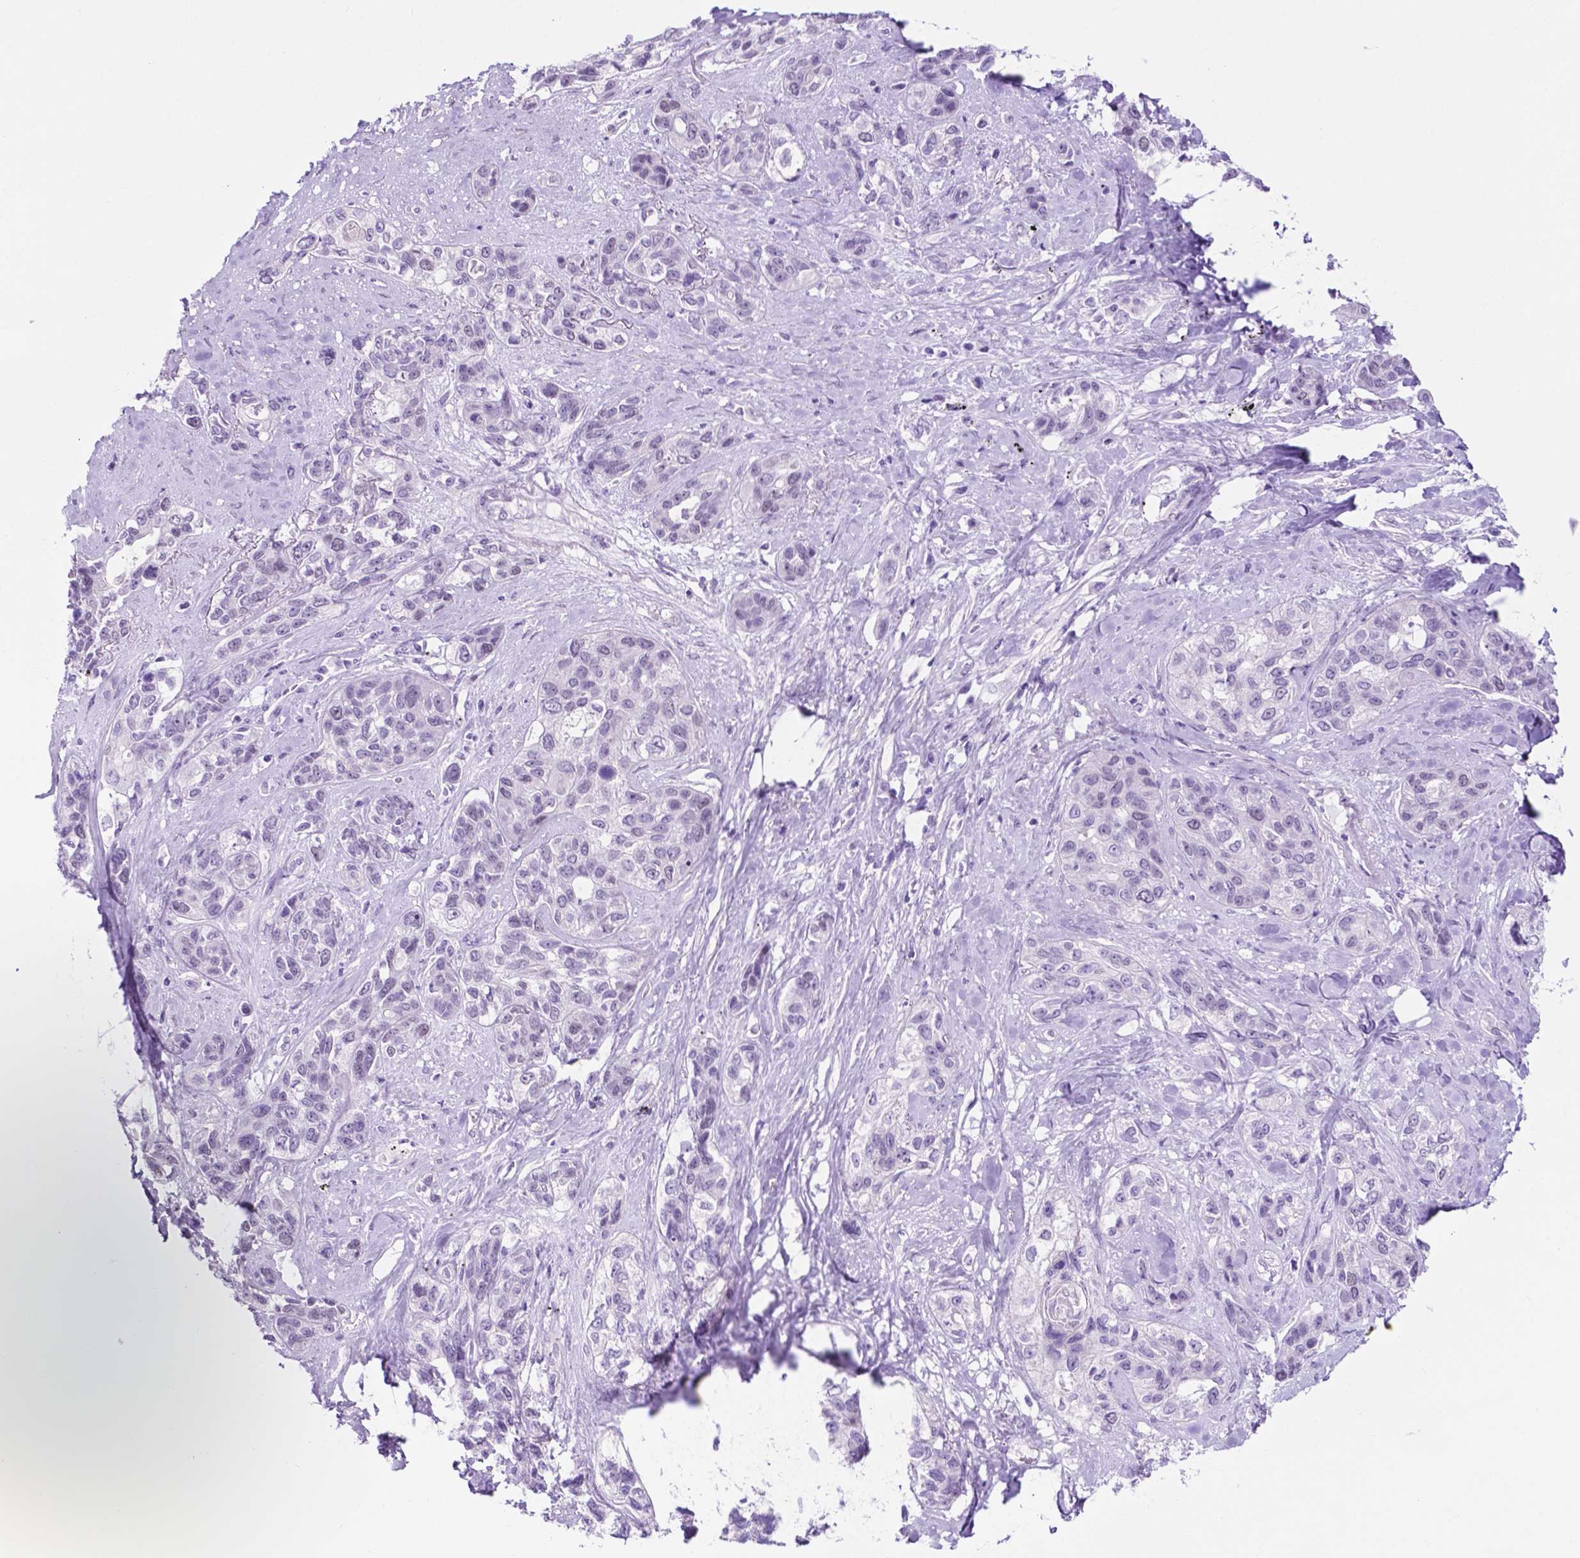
{"staining": {"intensity": "negative", "quantity": "none", "location": "none"}, "tissue": "lung cancer", "cell_type": "Tumor cells", "image_type": "cancer", "snomed": [{"axis": "morphology", "description": "Squamous cell carcinoma, NOS"}, {"axis": "topography", "description": "Lung"}], "caption": "This is an immunohistochemistry (IHC) photomicrograph of squamous cell carcinoma (lung). There is no expression in tumor cells.", "gene": "ACY3", "patient": {"sex": "female", "age": 70}}